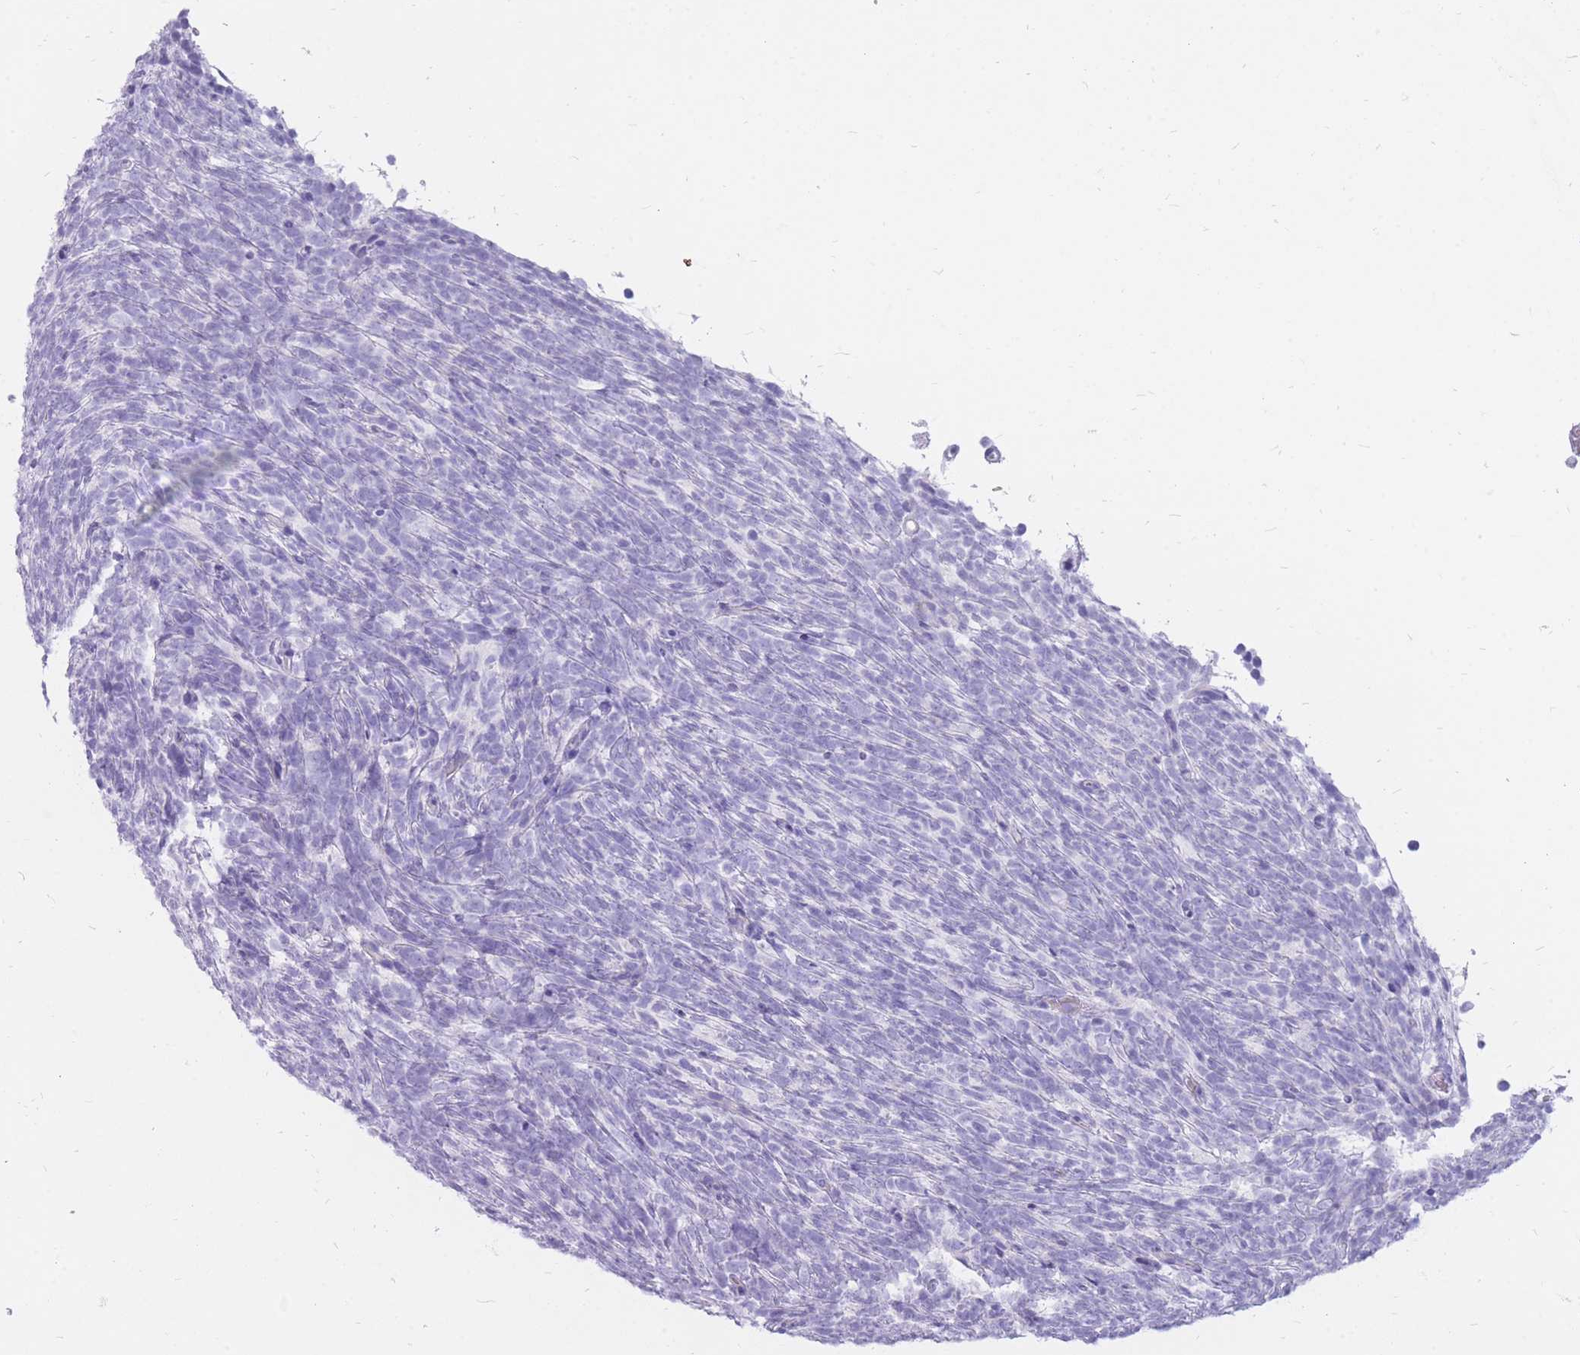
{"staining": {"intensity": "negative", "quantity": "none", "location": "none"}, "tissue": "glioma", "cell_type": "Tumor cells", "image_type": "cancer", "snomed": [{"axis": "morphology", "description": "Glioma, malignant, Low grade"}, {"axis": "topography", "description": "Brain"}], "caption": "Tumor cells are negative for brown protein staining in malignant glioma (low-grade).", "gene": "CYP21A2", "patient": {"sex": "female", "age": 1}}